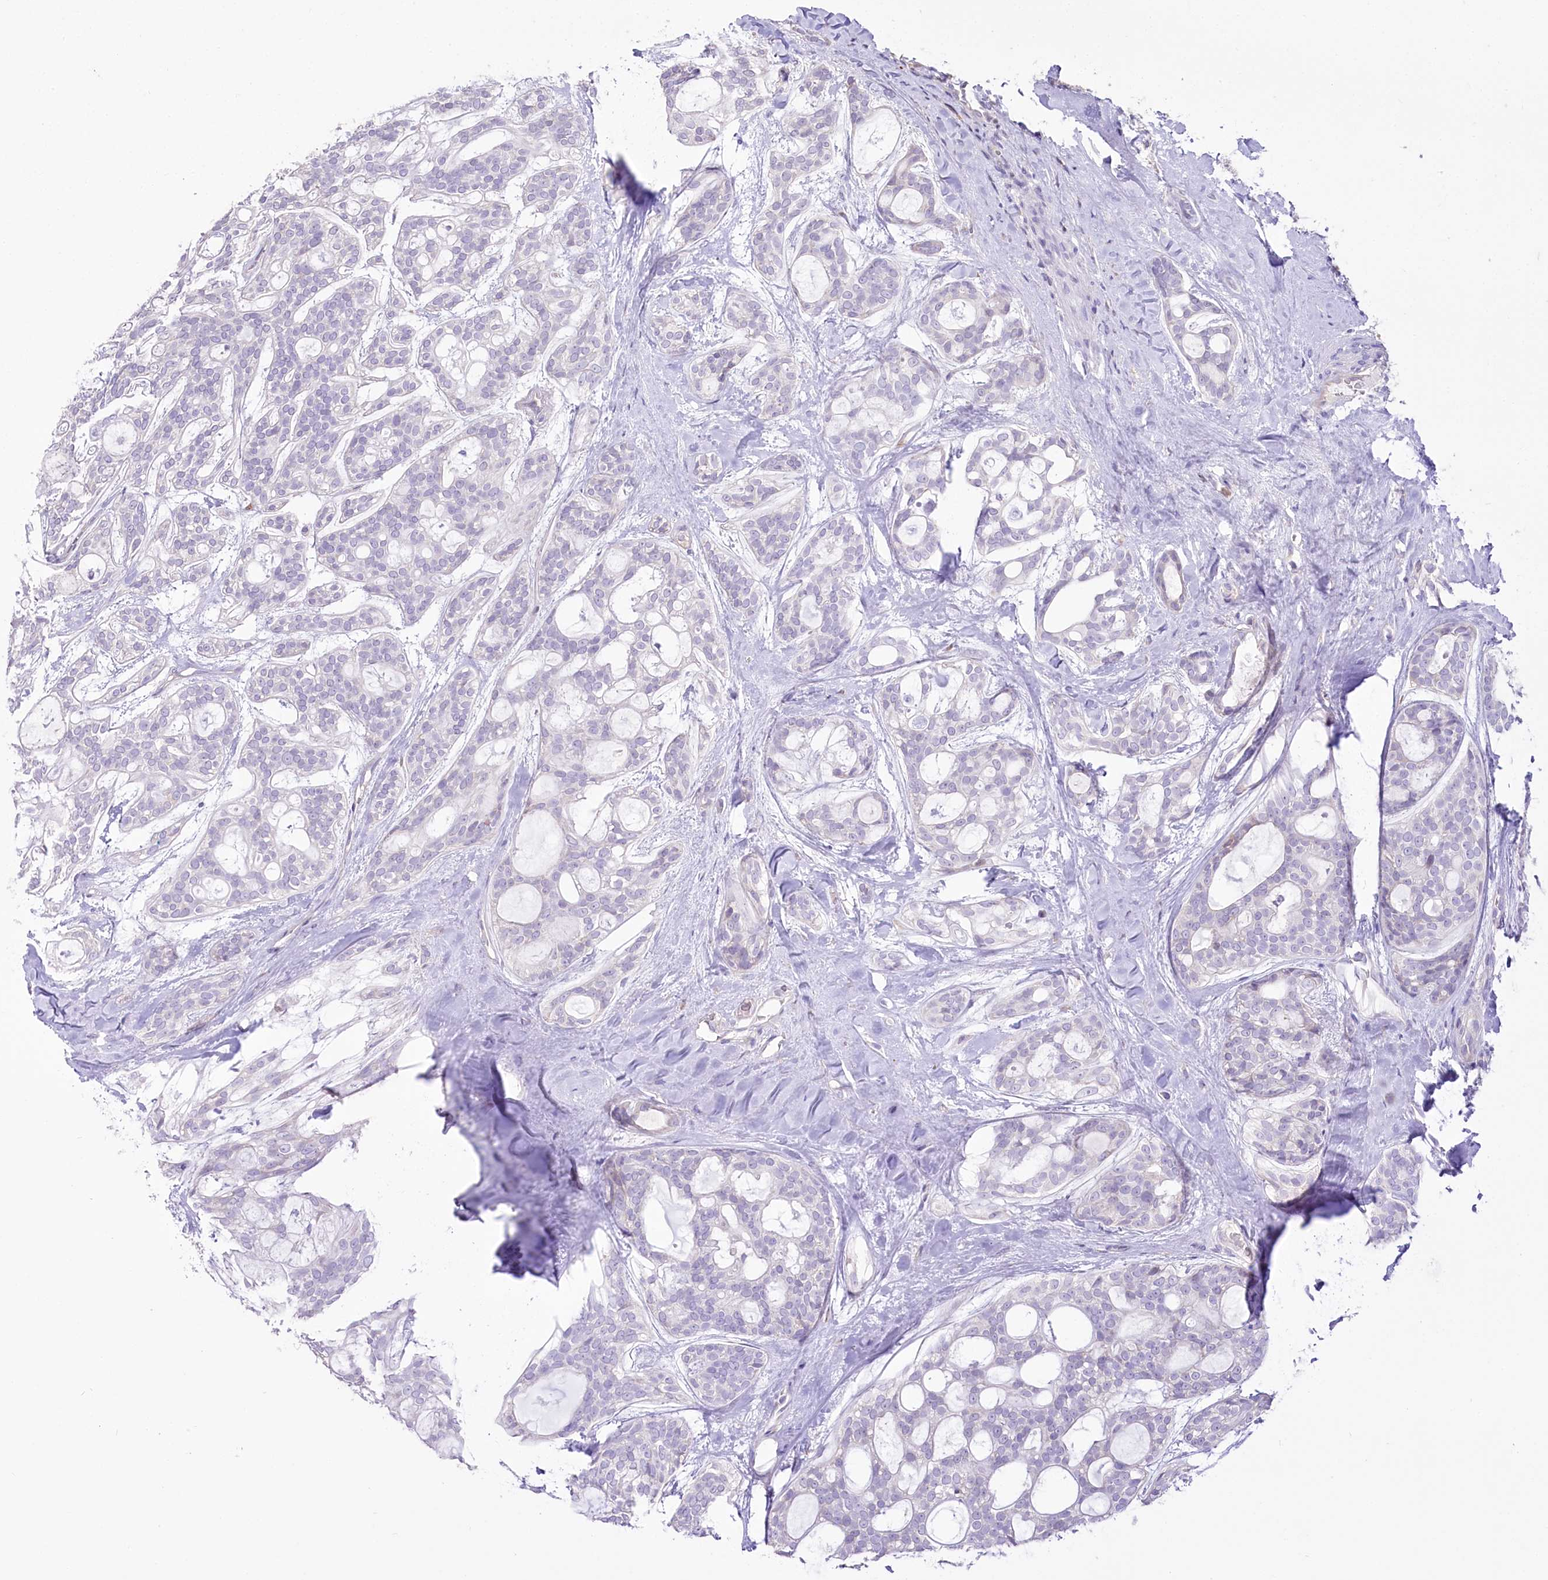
{"staining": {"intensity": "negative", "quantity": "none", "location": "none"}, "tissue": "head and neck cancer", "cell_type": "Tumor cells", "image_type": "cancer", "snomed": [{"axis": "morphology", "description": "Adenocarcinoma, NOS"}, {"axis": "topography", "description": "Head-Neck"}], "caption": "Immunohistochemistry (IHC) image of neoplastic tissue: human adenocarcinoma (head and neck) stained with DAB (3,3'-diaminobenzidine) demonstrates no significant protein expression in tumor cells.", "gene": "DPYD", "patient": {"sex": "male", "age": 66}}